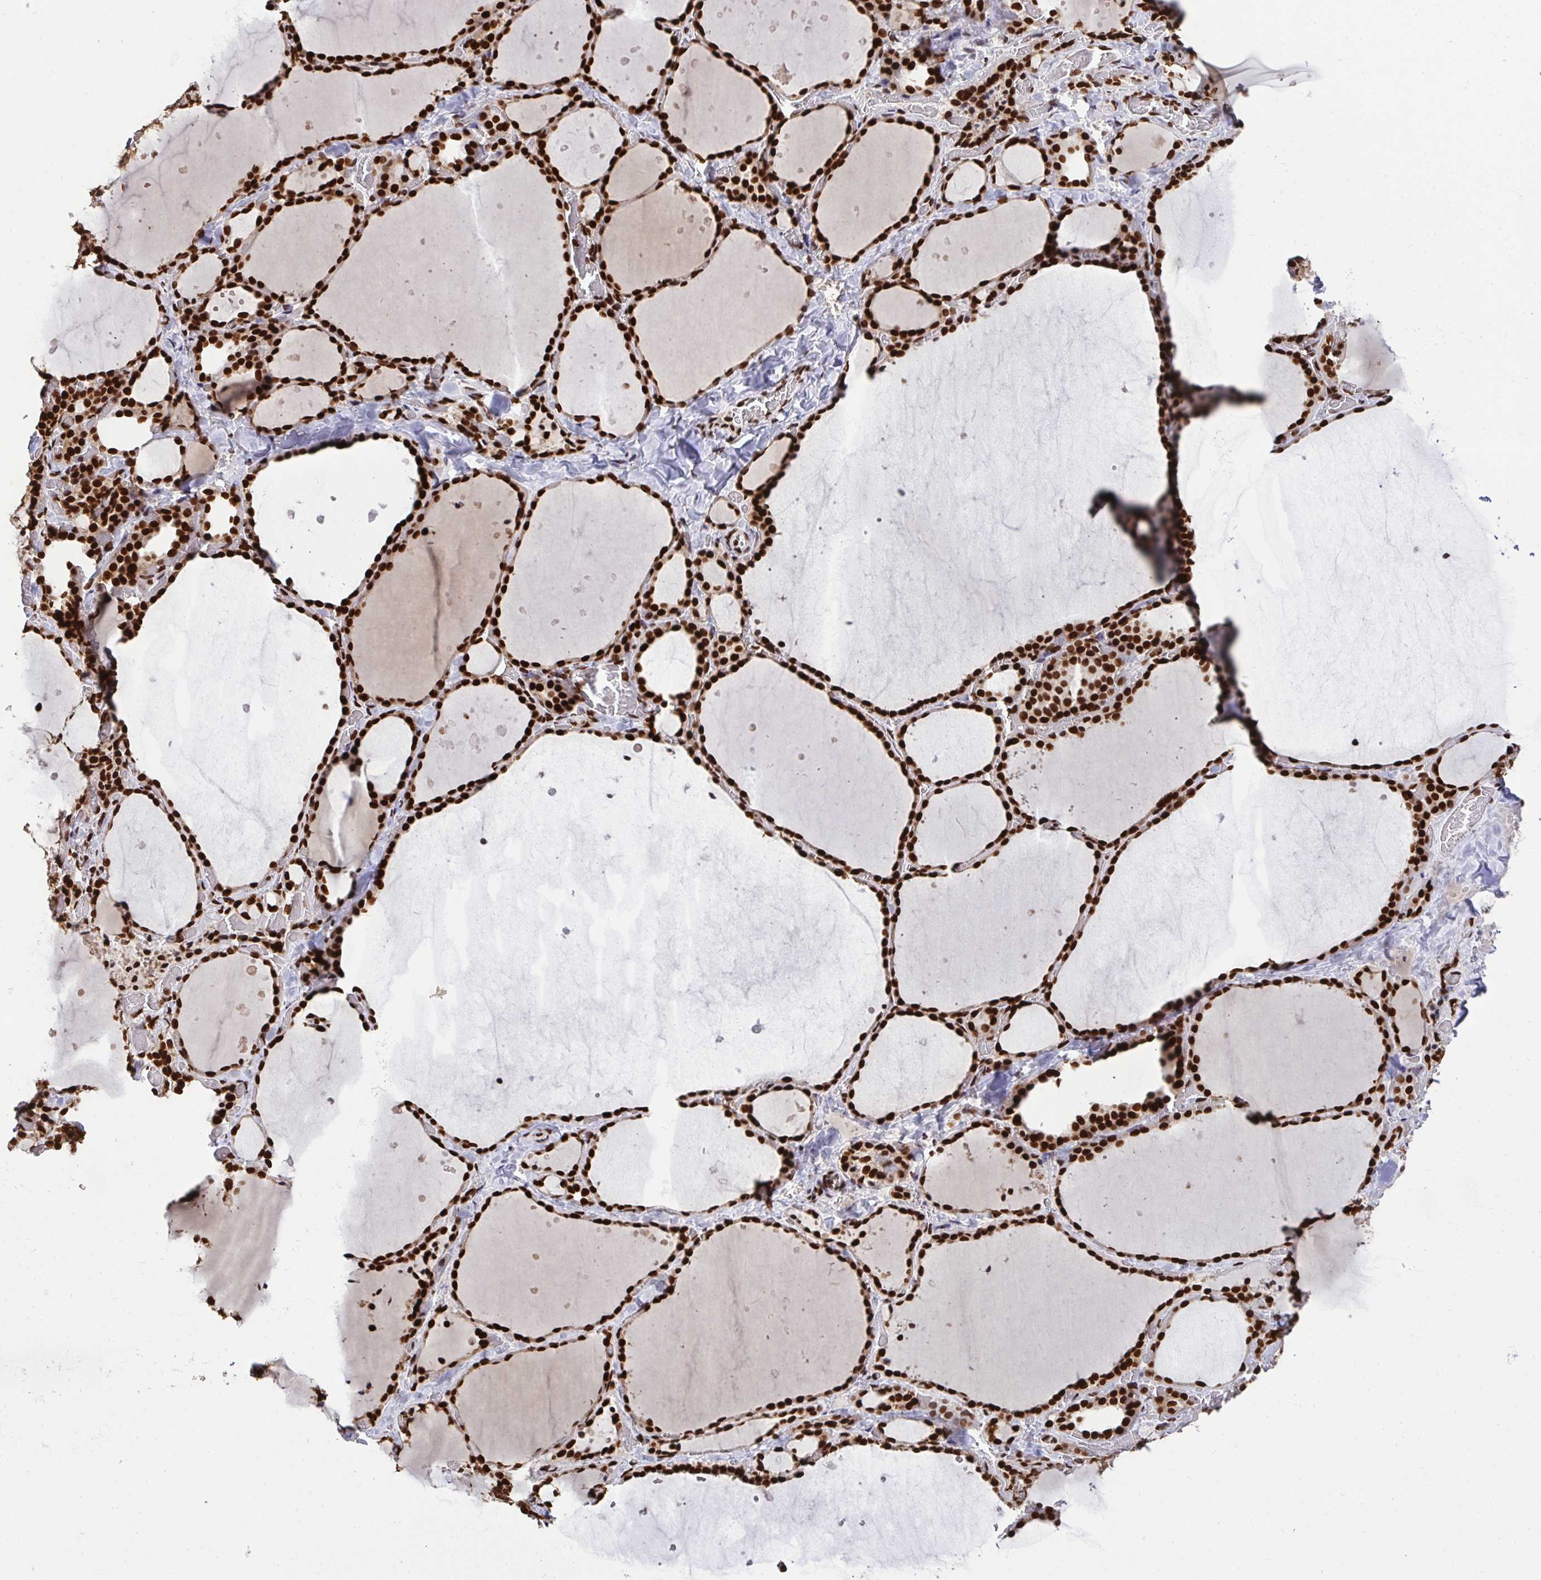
{"staining": {"intensity": "strong", "quantity": ">75%", "location": "nuclear"}, "tissue": "thyroid gland", "cell_type": "Glandular cells", "image_type": "normal", "snomed": [{"axis": "morphology", "description": "Normal tissue, NOS"}, {"axis": "topography", "description": "Thyroid gland"}], "caption": "Immunohistochemistry (IHC) photomicrograph of benign thyroid gland: thyroid gland stained using immunohistochemistry displays high levels of strong protein expression localized specifically in the nuclear of glandular cells, appearing as a nuclear brown color.", "gene": "ENSG00000268083", "patient": {"sex": "female", "age": 36}}